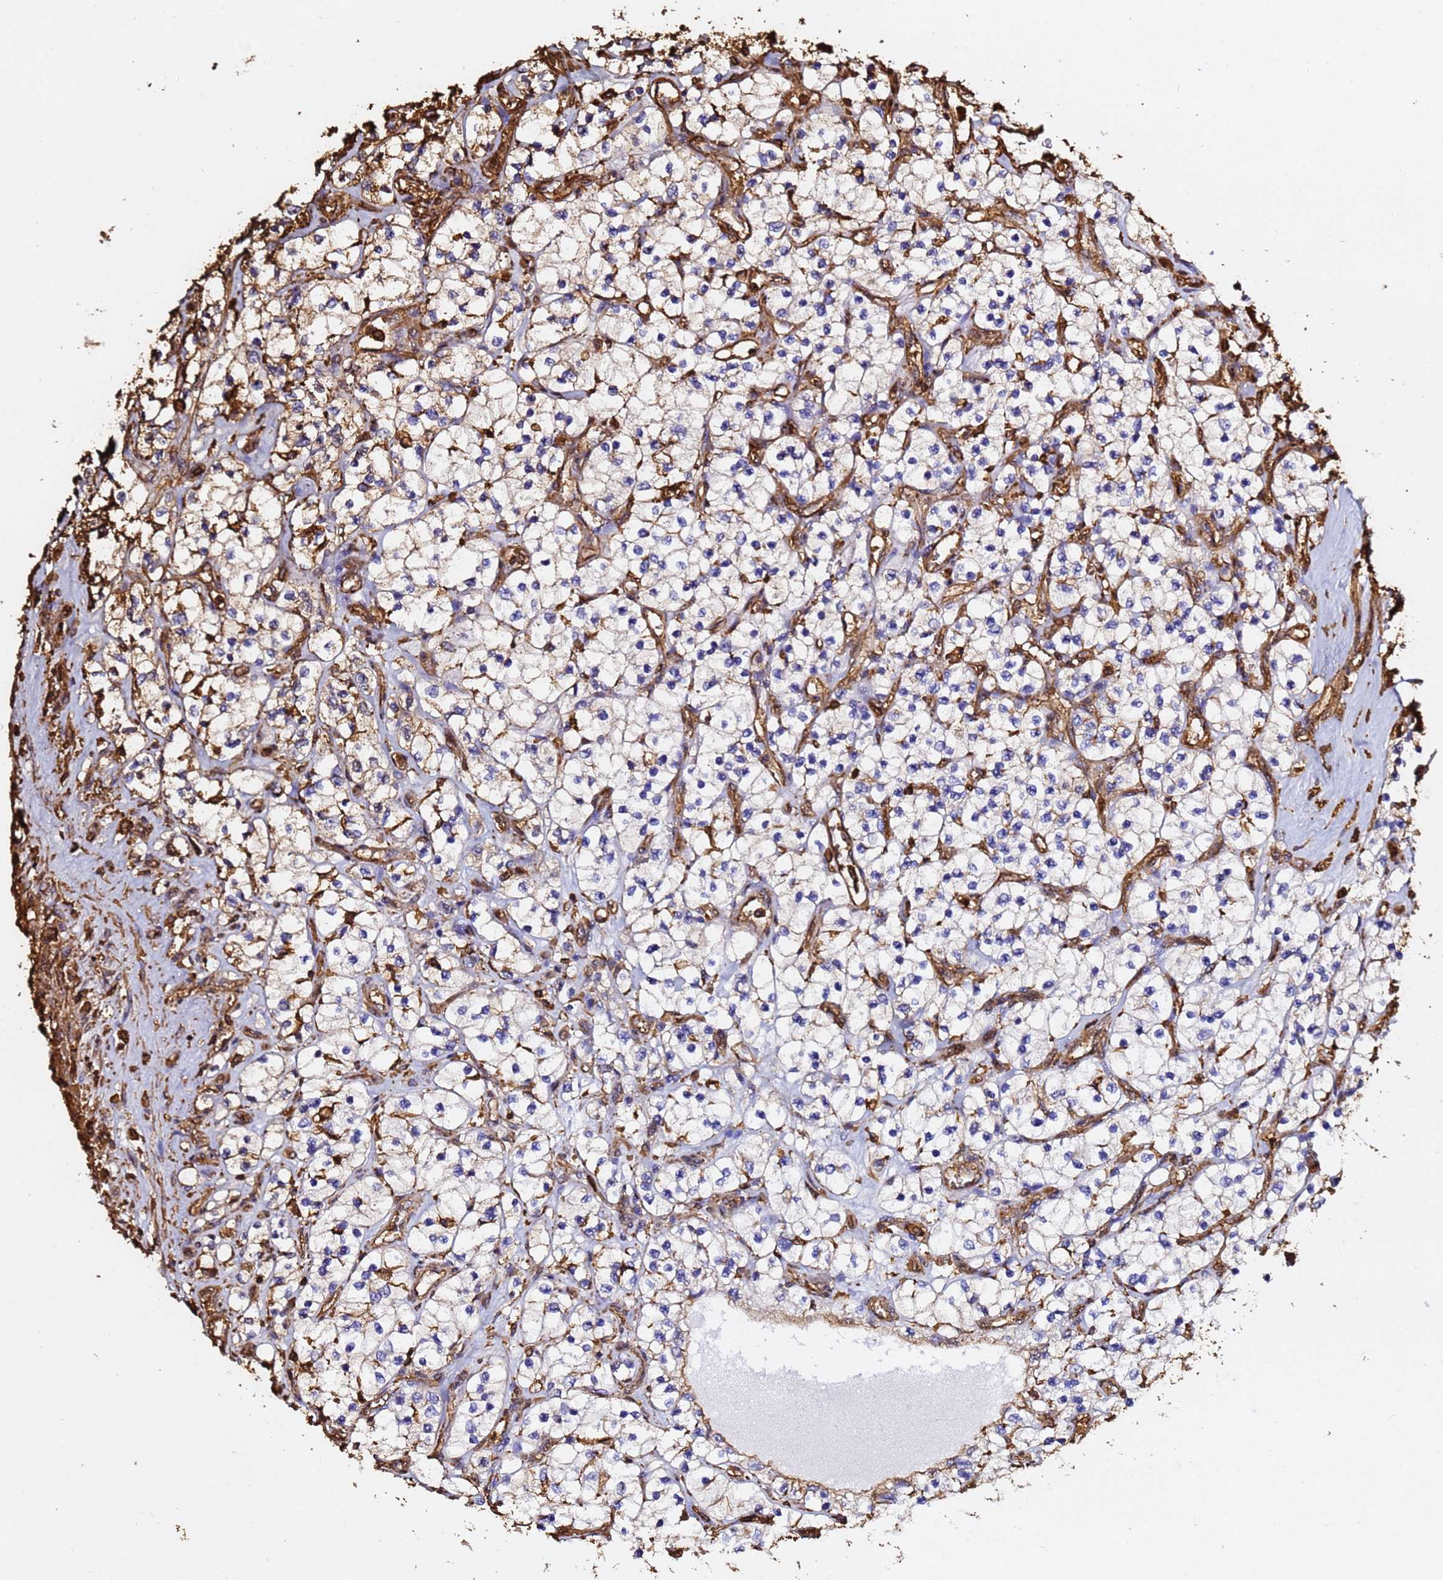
{"staining": {"intensity": "moderate", "quantity": "<25%", "location": "cytoplasmic/membranous"}, "tissue": "renal cancer", "cell_type": "Tumor cells", "image_type": "cancer", "snomed": [{"axis": "morphology", "description": "Adenocarcinoma, NOS"}, {"axis": "topography", "description": "Kidney"}], "caption": "An immunohistochemistry (IHC) image of tumor tissue is shown. Protein staining in brown labels moderate cytoplasmic/membranous positivity in renal cancer (adenocarcinoma) within tumor cells.", "gene": "ACTB", "patient": {"sex": "female", "age": 69}}